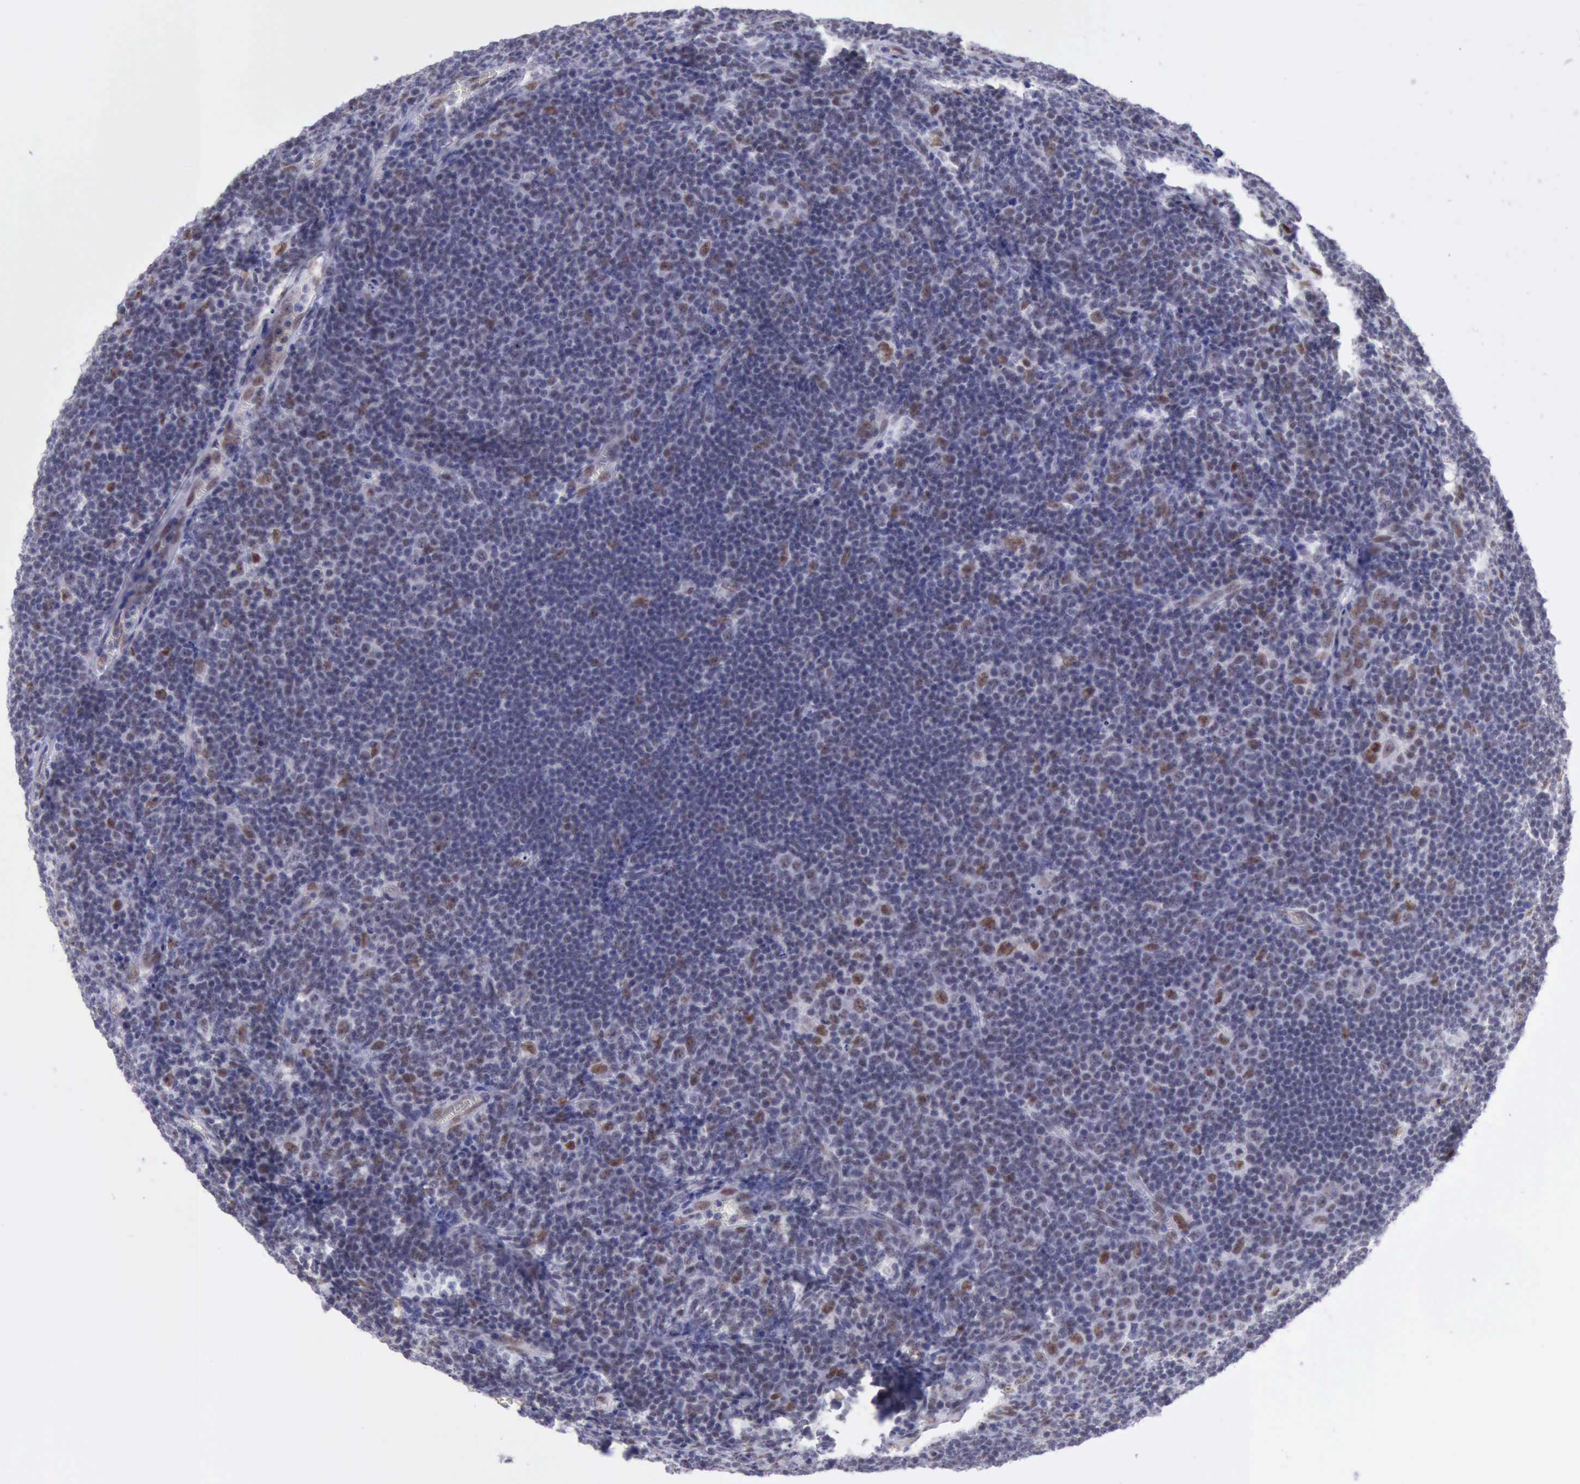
{"staining": {"intensity": "negative", "quantity": "none", "location": "none"}, "tissue": "lymphoma", "cell_type": "Tumor cells", "image_type": "cancer", "snomed": [{"axis": "morphology", "description": "Malignant lymphoma, non-Hodgkin's type, Low grade"}, {"axis": "topography", "description": "Lymph node"}], "caption": "A histopathology image of human lymphoma is negative for staining in tumor cells.", "gene": "ERCC4", "patient": {"sex": "male", "age": 74}}